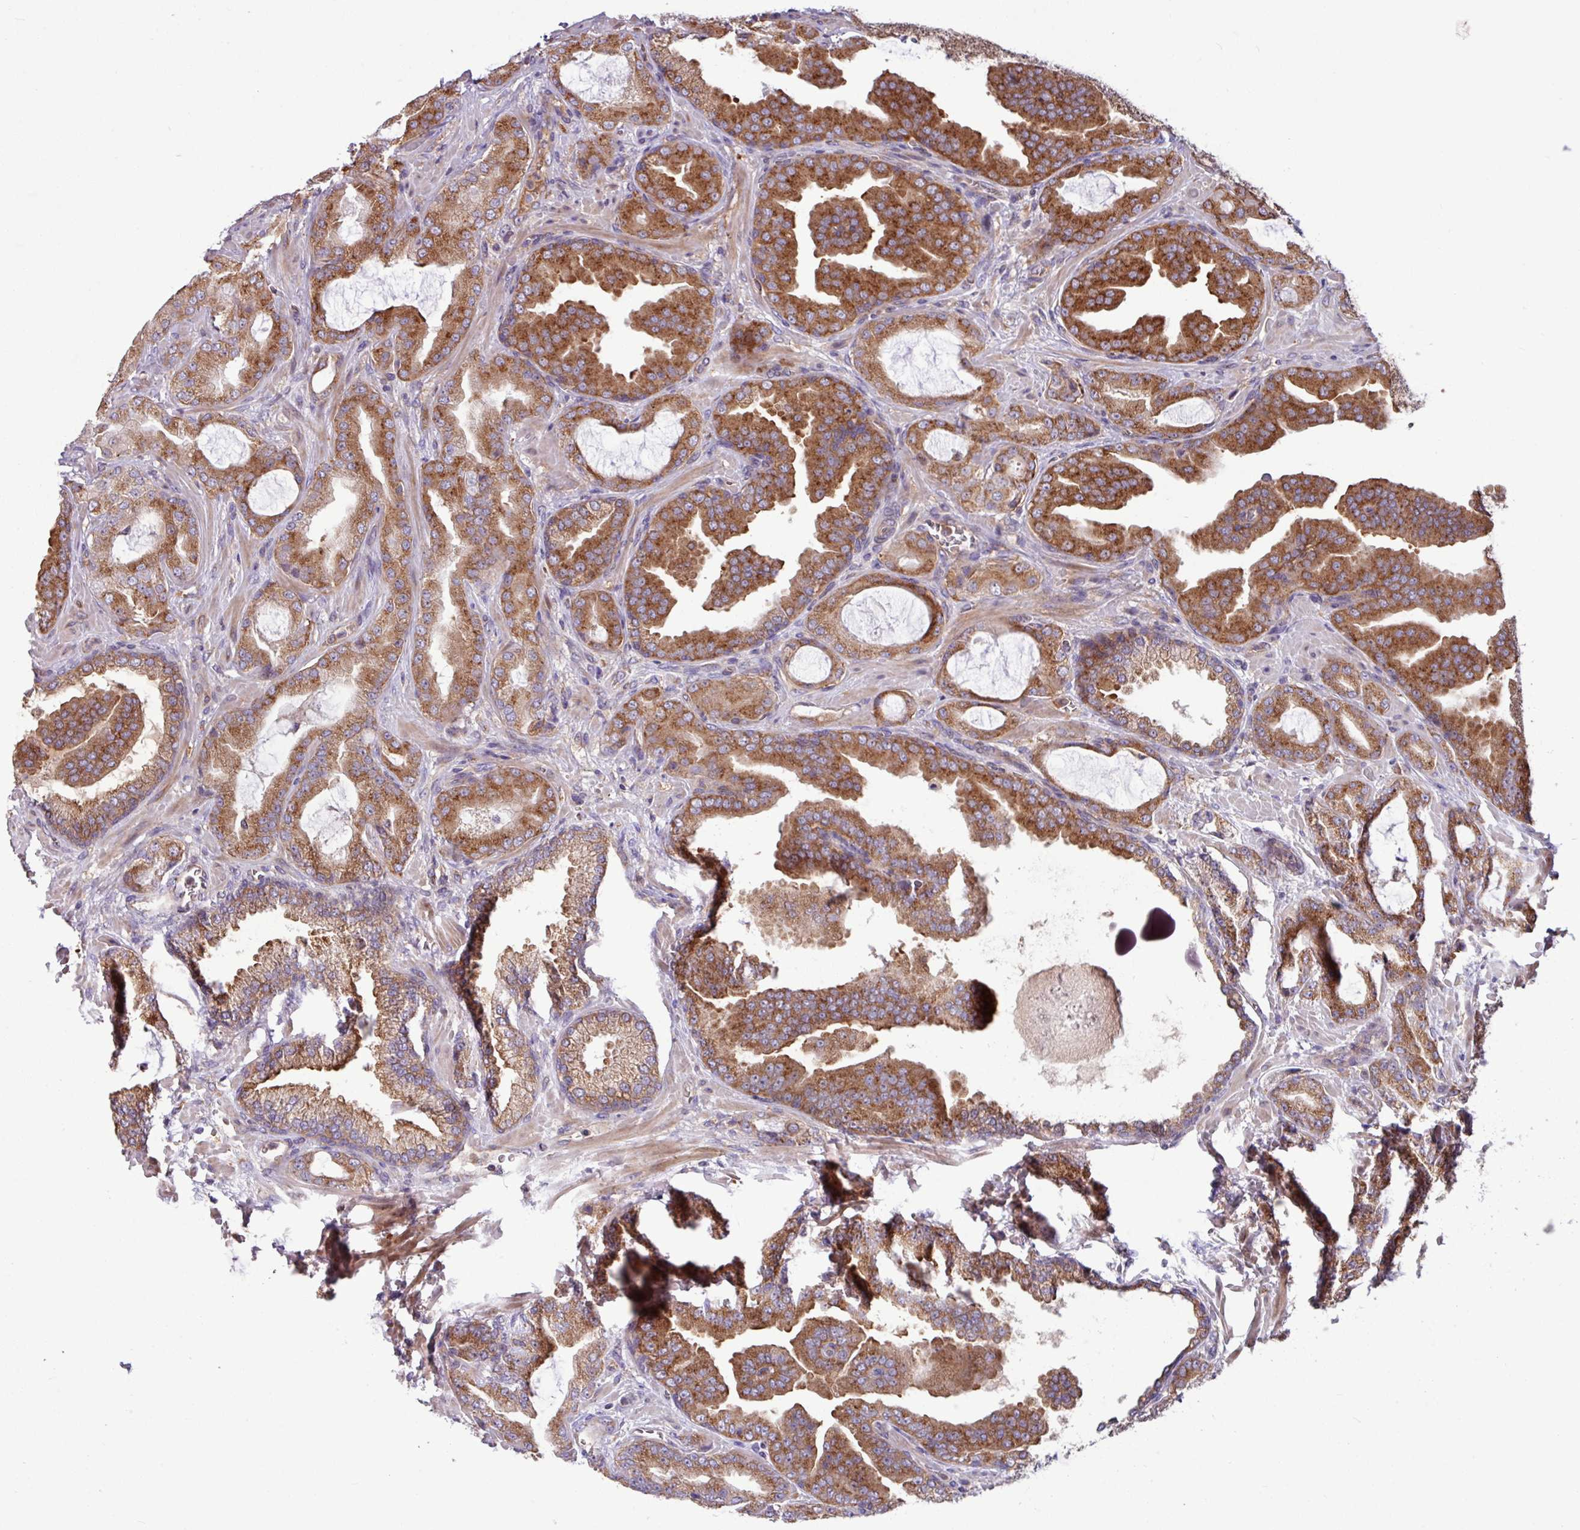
{"staining": {"intensity": "strong", "quantity": ">75%", "location": "cytoplasmic/membranous"}, "tissue": "prostate cancer", "cell_type": "Tumor cells", "image_type": "cancer", "snomed": [{"axis": "morphology", "description": "Adenocarcinoma, High grade"}, {"axis": "topography", "description": "Prostate"}], "caption": "An image showing strong cytoplasmic/membranous staining in about >75% of tumor cells in prostate high-grade adenocarcinoma, as visualized by brown immunohistochemical staining.", "gene": "LSM12", "patient": {"sex": "male", "age": 68}}